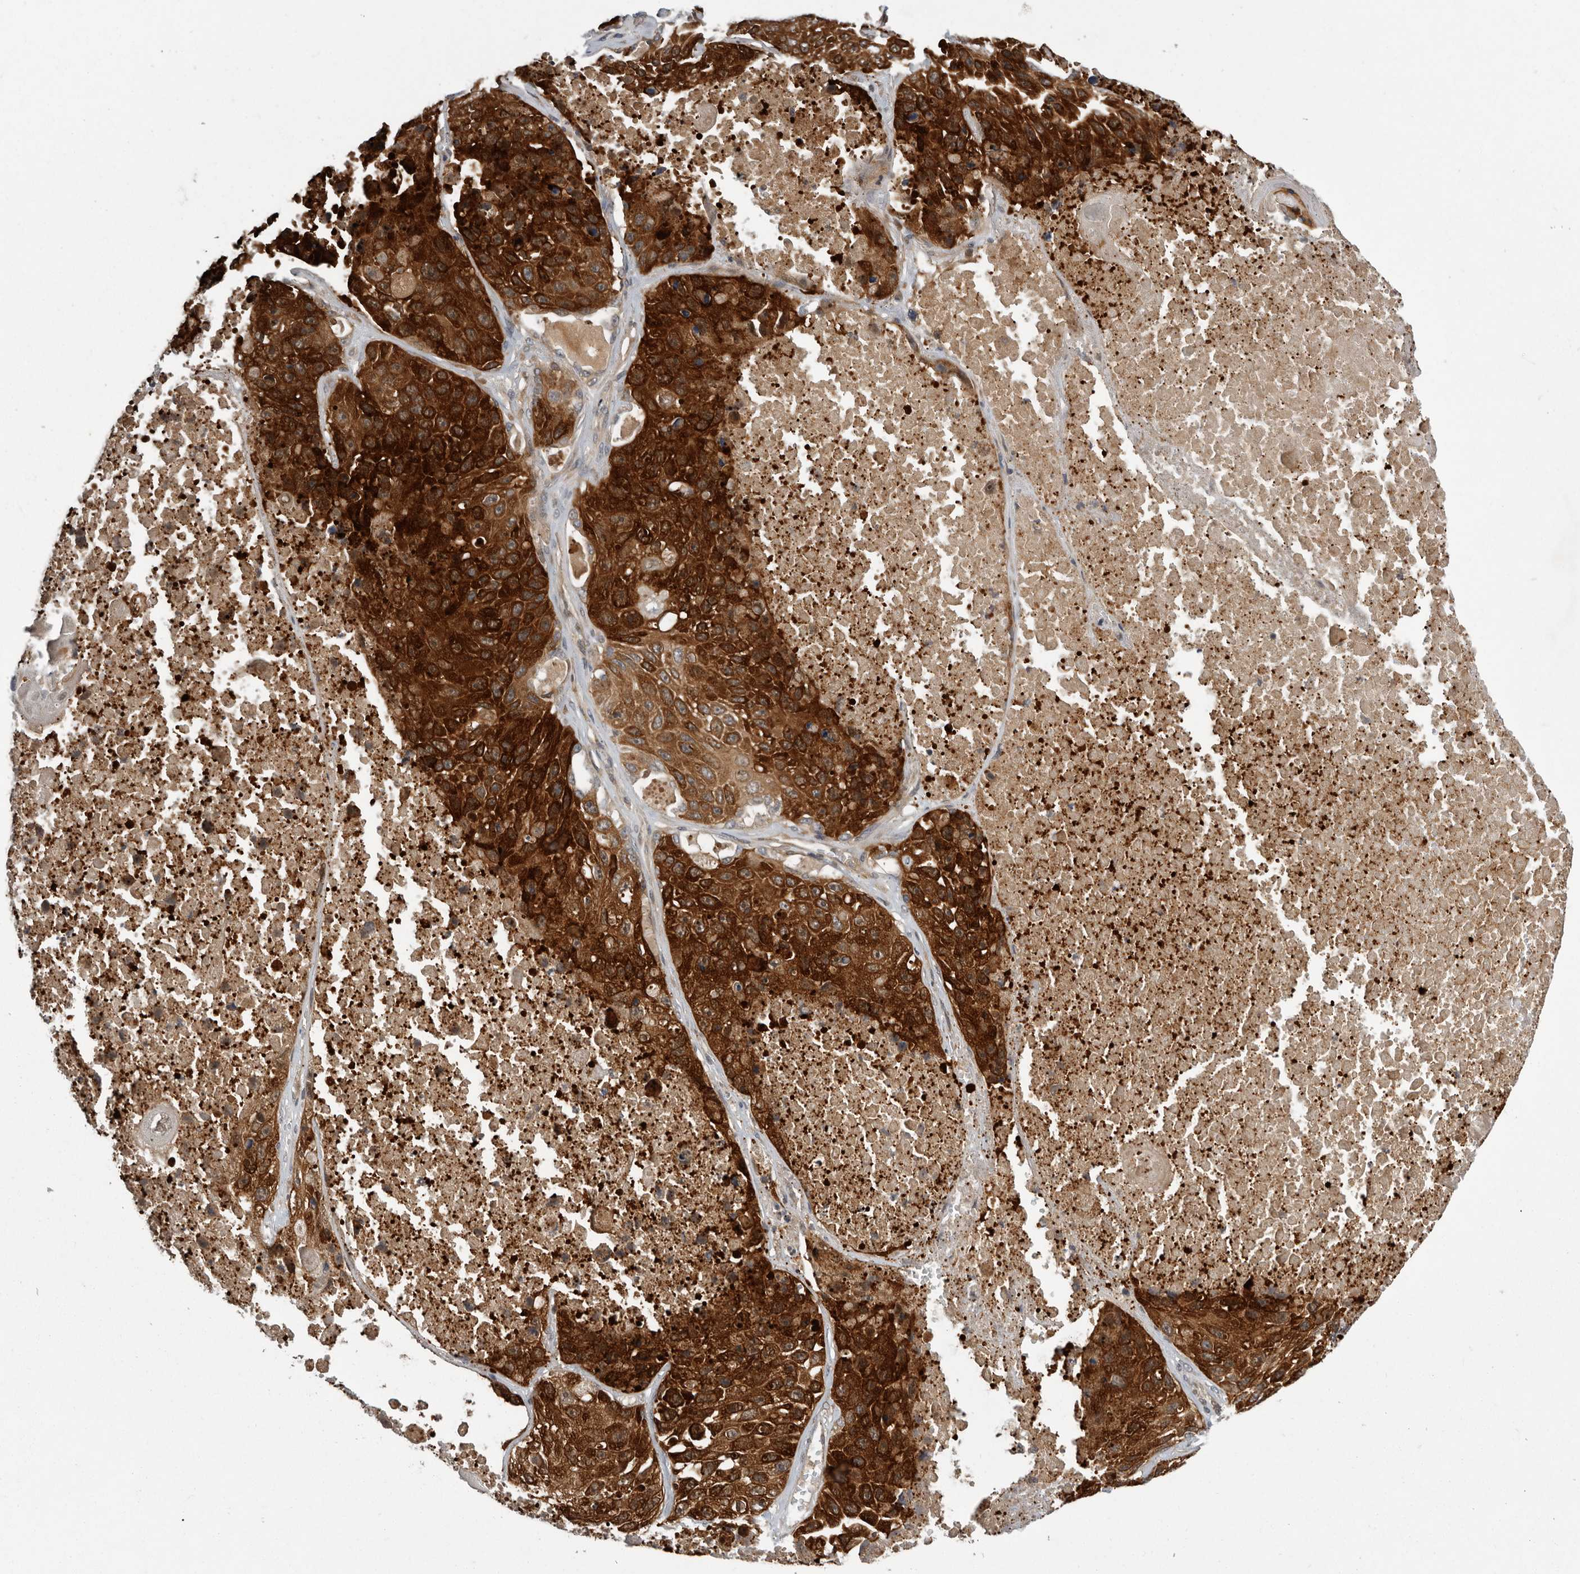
{"staining": {"intensity": "strong", "quantity": ">75%", "location": "cytoplasmic/membranous"}, "tissue": "lung cancer", "cell_type": "Tumor cells", "image_type": "cancer", "snomed": [{"axis": "morphology", "description": "Squamous cell carcinoma, NOS"}, {"axis": "topography", "description": "Lung"}], "caption": "An image of human lung cancer stained for a protein displays strong cytoplasmic/membranous brown staining in tumor cells.", "gene": "RALGPS2", "patient": {"sex": "male", "age": 61}}